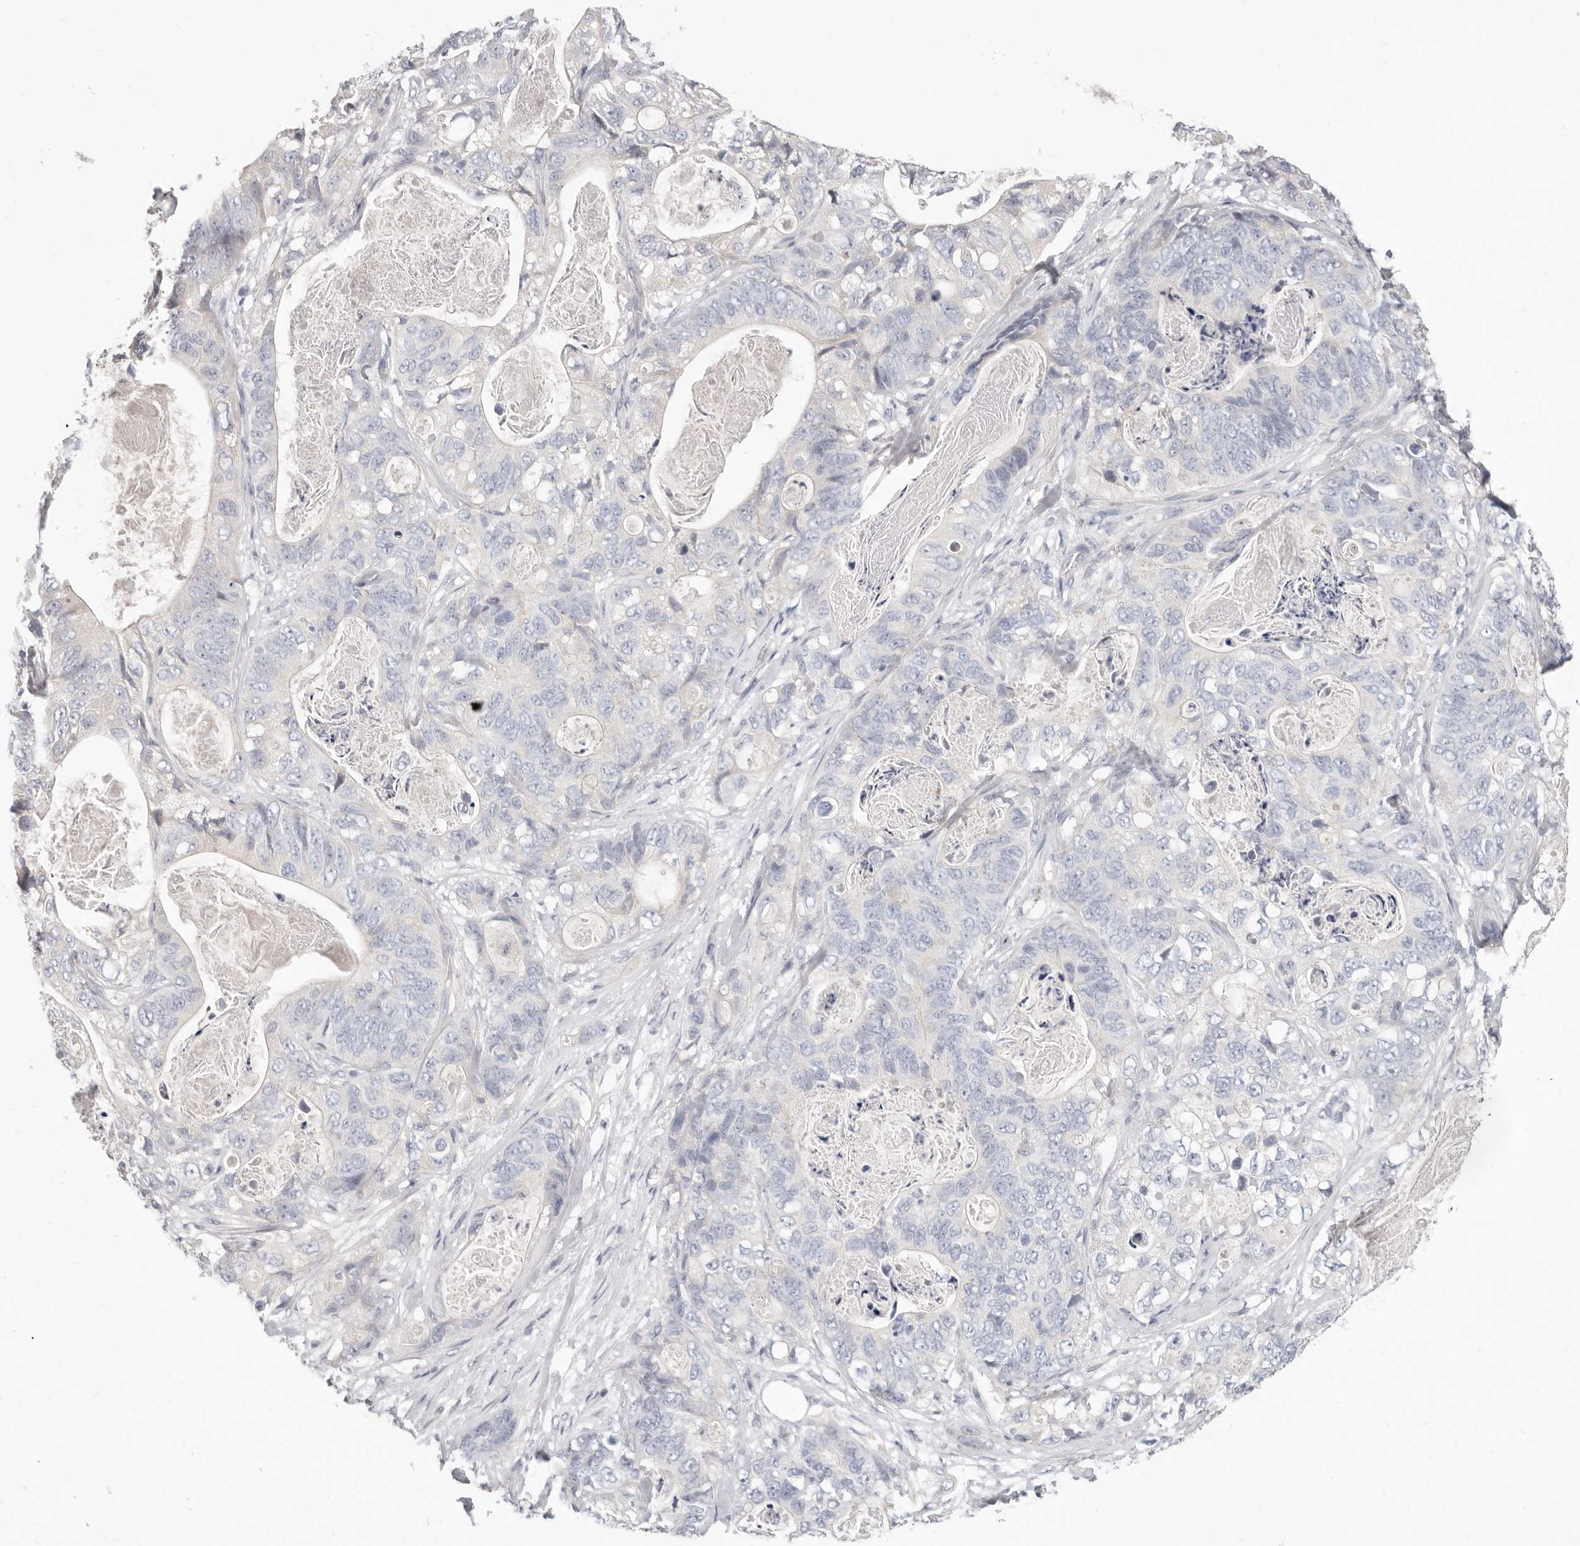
{"staining": {"intensity": "negative", "quantity": "none", "location": "none"}, "tissue": "stomach cancer", "cell_type": "Tumor cells", "image_type": "cancer", "snomed": [{"axis": "morphology", "description": "Normal tissue, NOS"}, {"axis": "morphology", "description": "Adenocarcinoma, NOS"}, {"axis": "topography", "description": "Stomach"}], "caption": "The image demonstrates no significant expression in tumor cells of stomach adenocarcinoma.", "gene": "TMEM63B", "patient": {"sex": "female", "age": 89}}